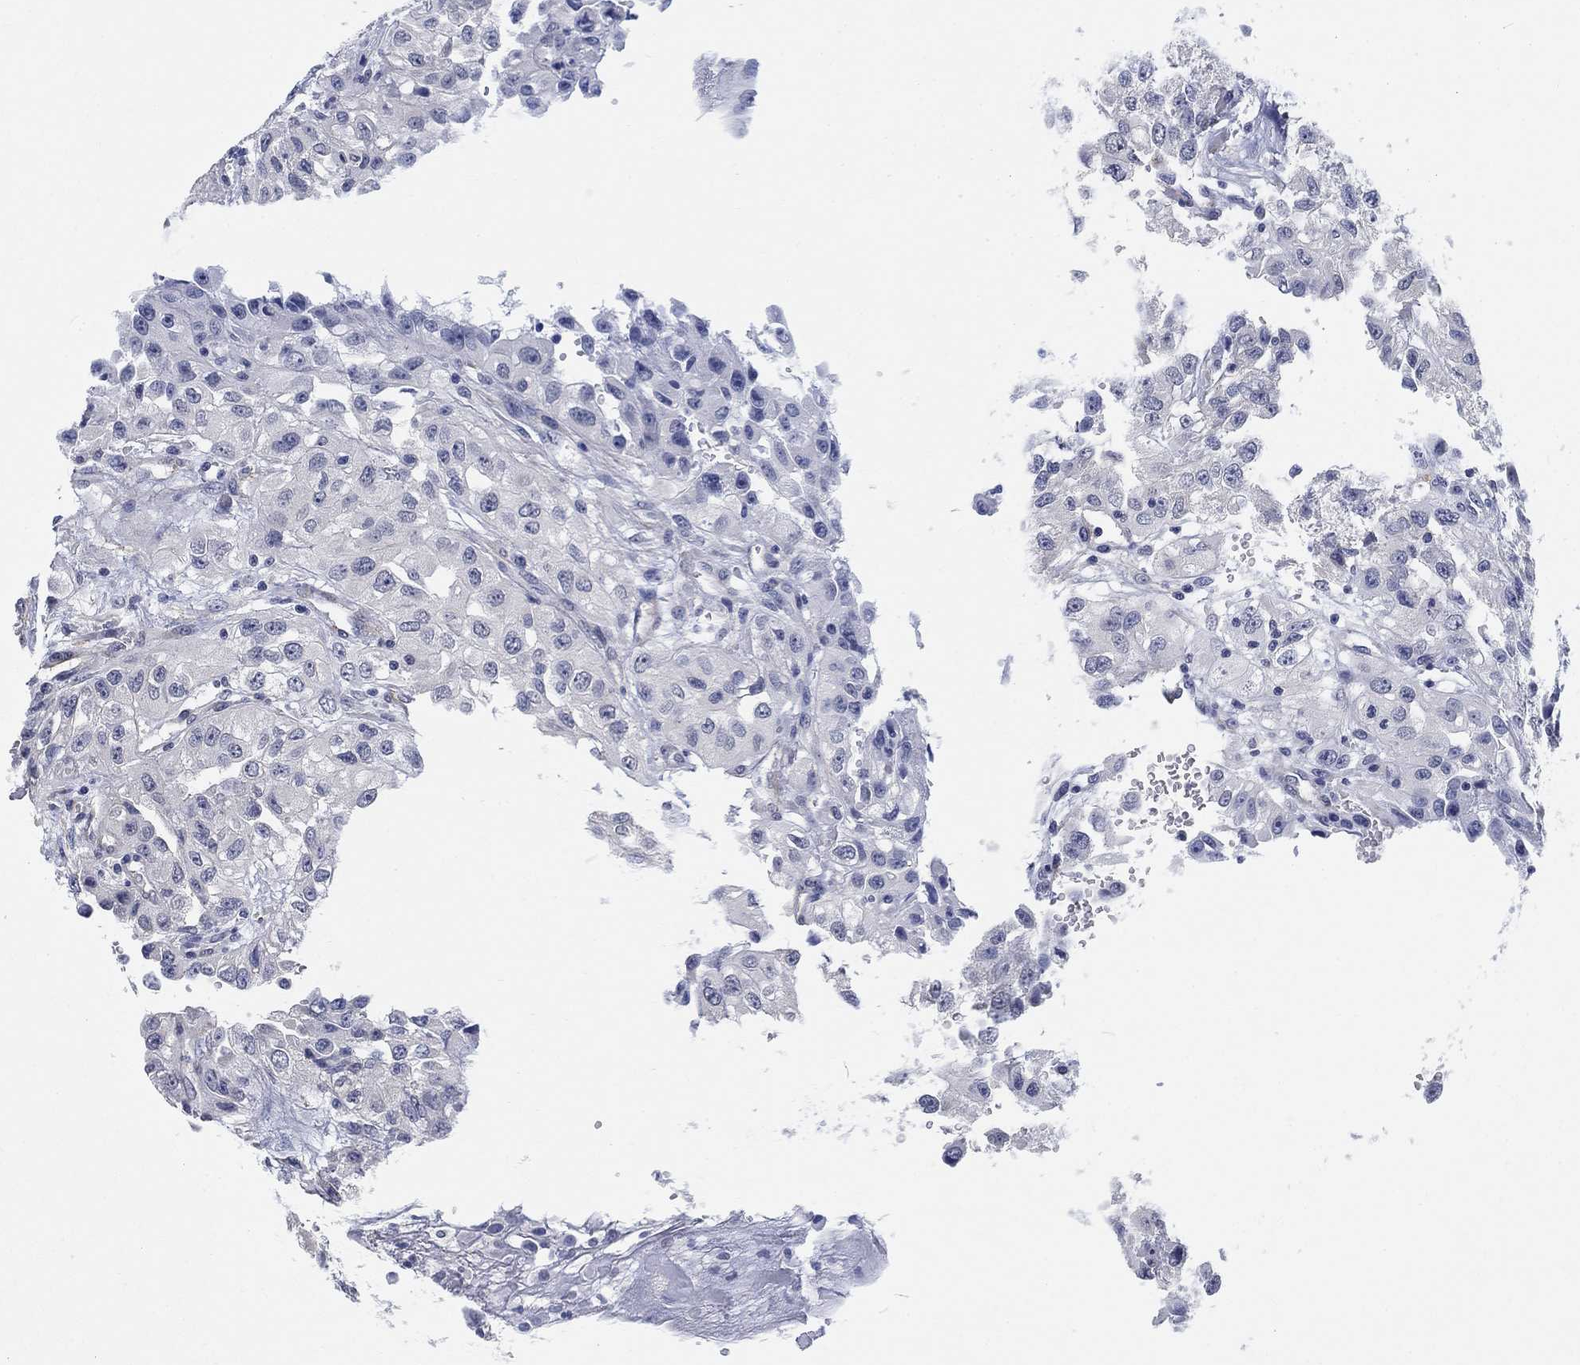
{"staining": {"intensity": "negative", "quantity": "none", "location": "none"}, "tissue": "renal cancer", "cell_type": "Tumor cells", "image_type": "cancer", "snomed": [{"axis": "morphology", "description": "Adenocarcinoma, NOS"}, {"axis": "topography", "description": "Kidney"}], "caption": "Immunohistochemical staining of renal adenocarcinoma demonstrates no significant positivity in tumor cells.", "gene": "OTUB2", "patient": {"sex": "male", "age": 64}}